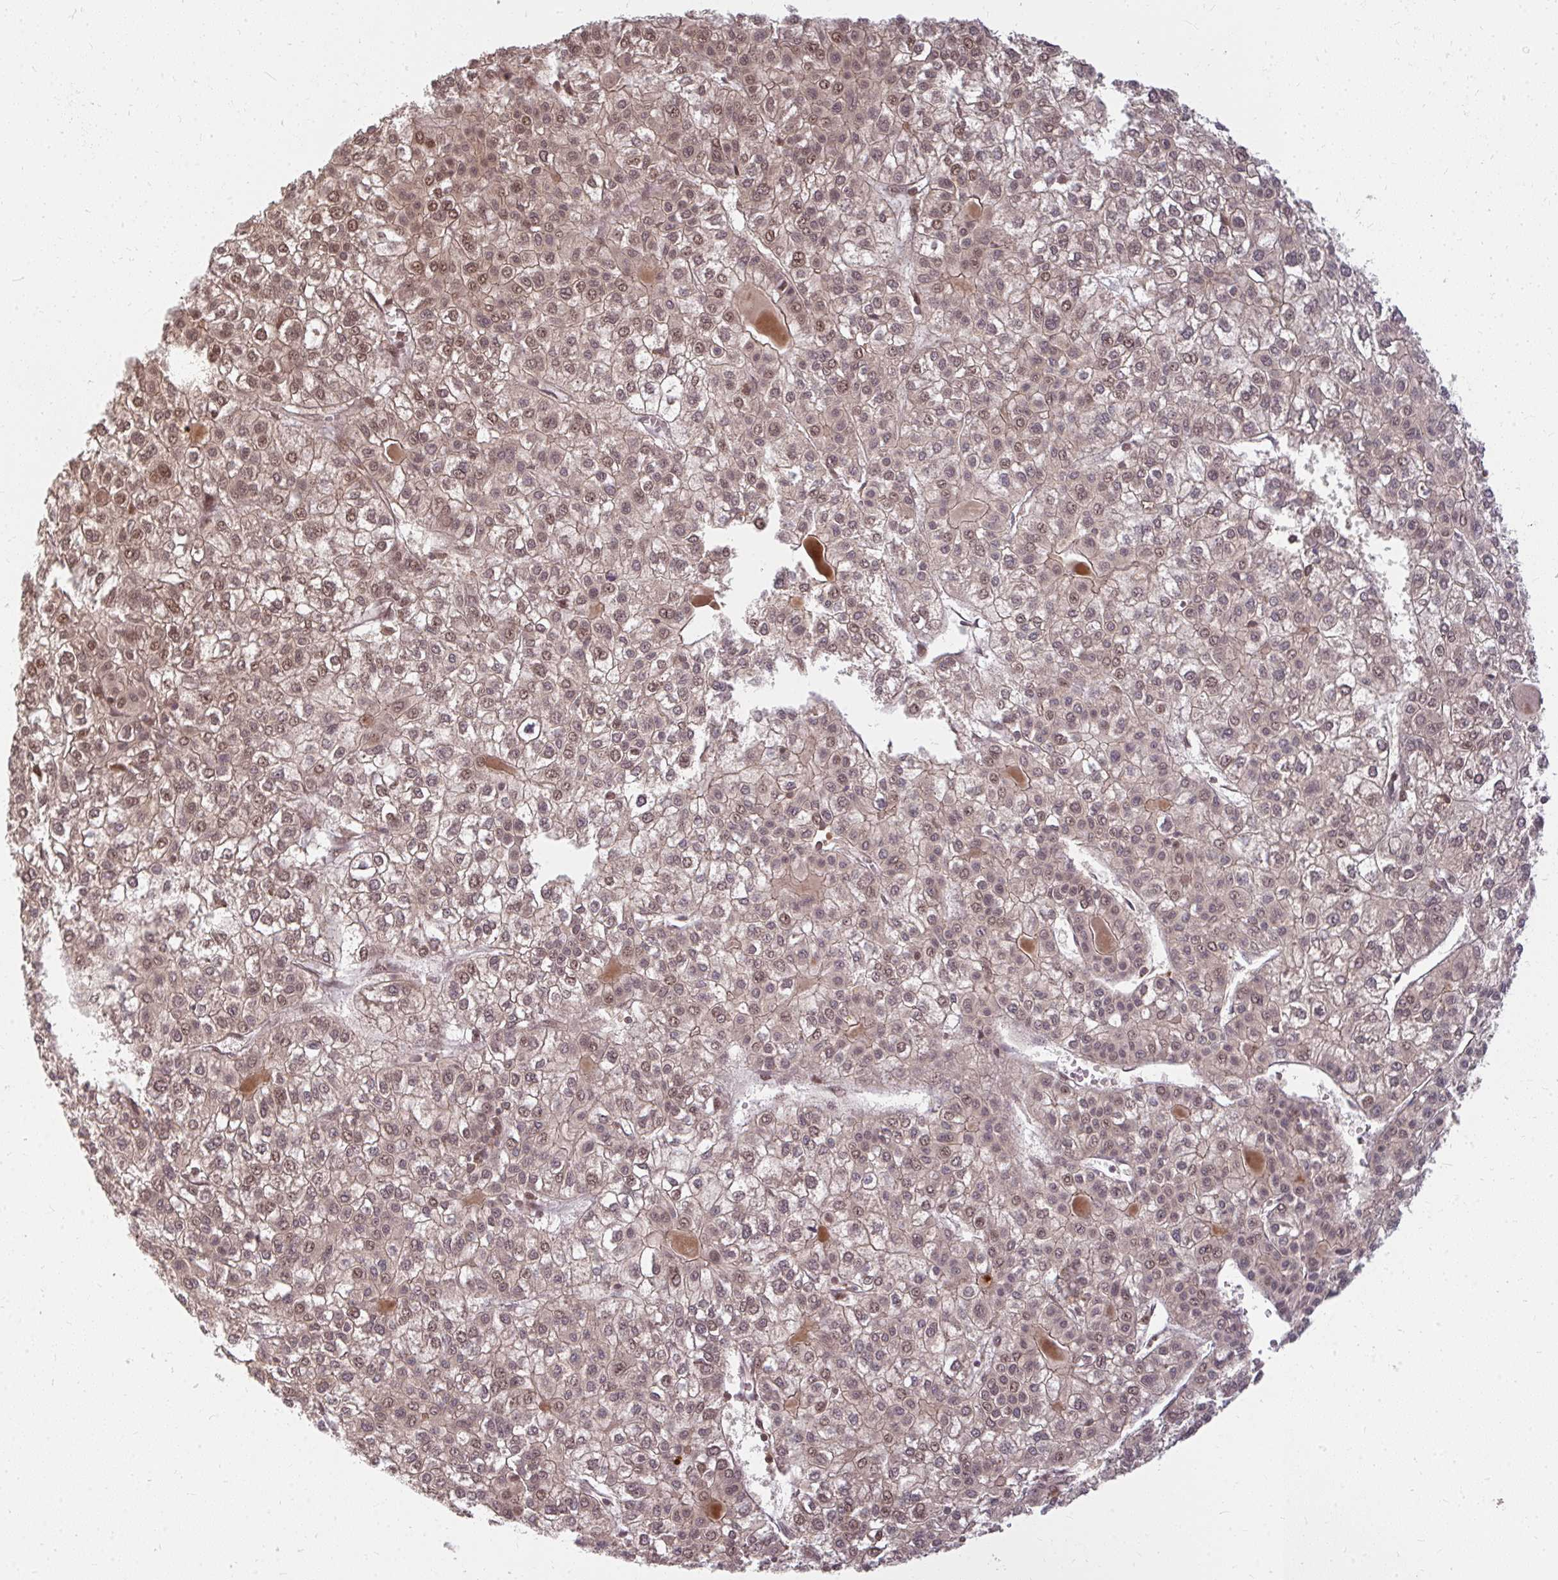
{"staining": {"intensity": "weak", "quantity": ">75%", "location": "nuclear"}, "tissue": "liver cancer", "cell_type": "Tumor cells", "image_type": "cancer", "snomed": [{"axis": "morphology", "description": "Carcinoma, Hepatocellular, NOS"}, {"axis": "topography", "description": "Liver"}], "caption": "Weak nuclear positivity is appreciated in approximately >75% of tumor cells in liver cancer. The staining was performed using DAB, with brown indicating positive protein expression. Nuclei are stained blue with hematoxylin.", "gene": "GTF3C6", "patient": {"sex": "female", "age": 43}}